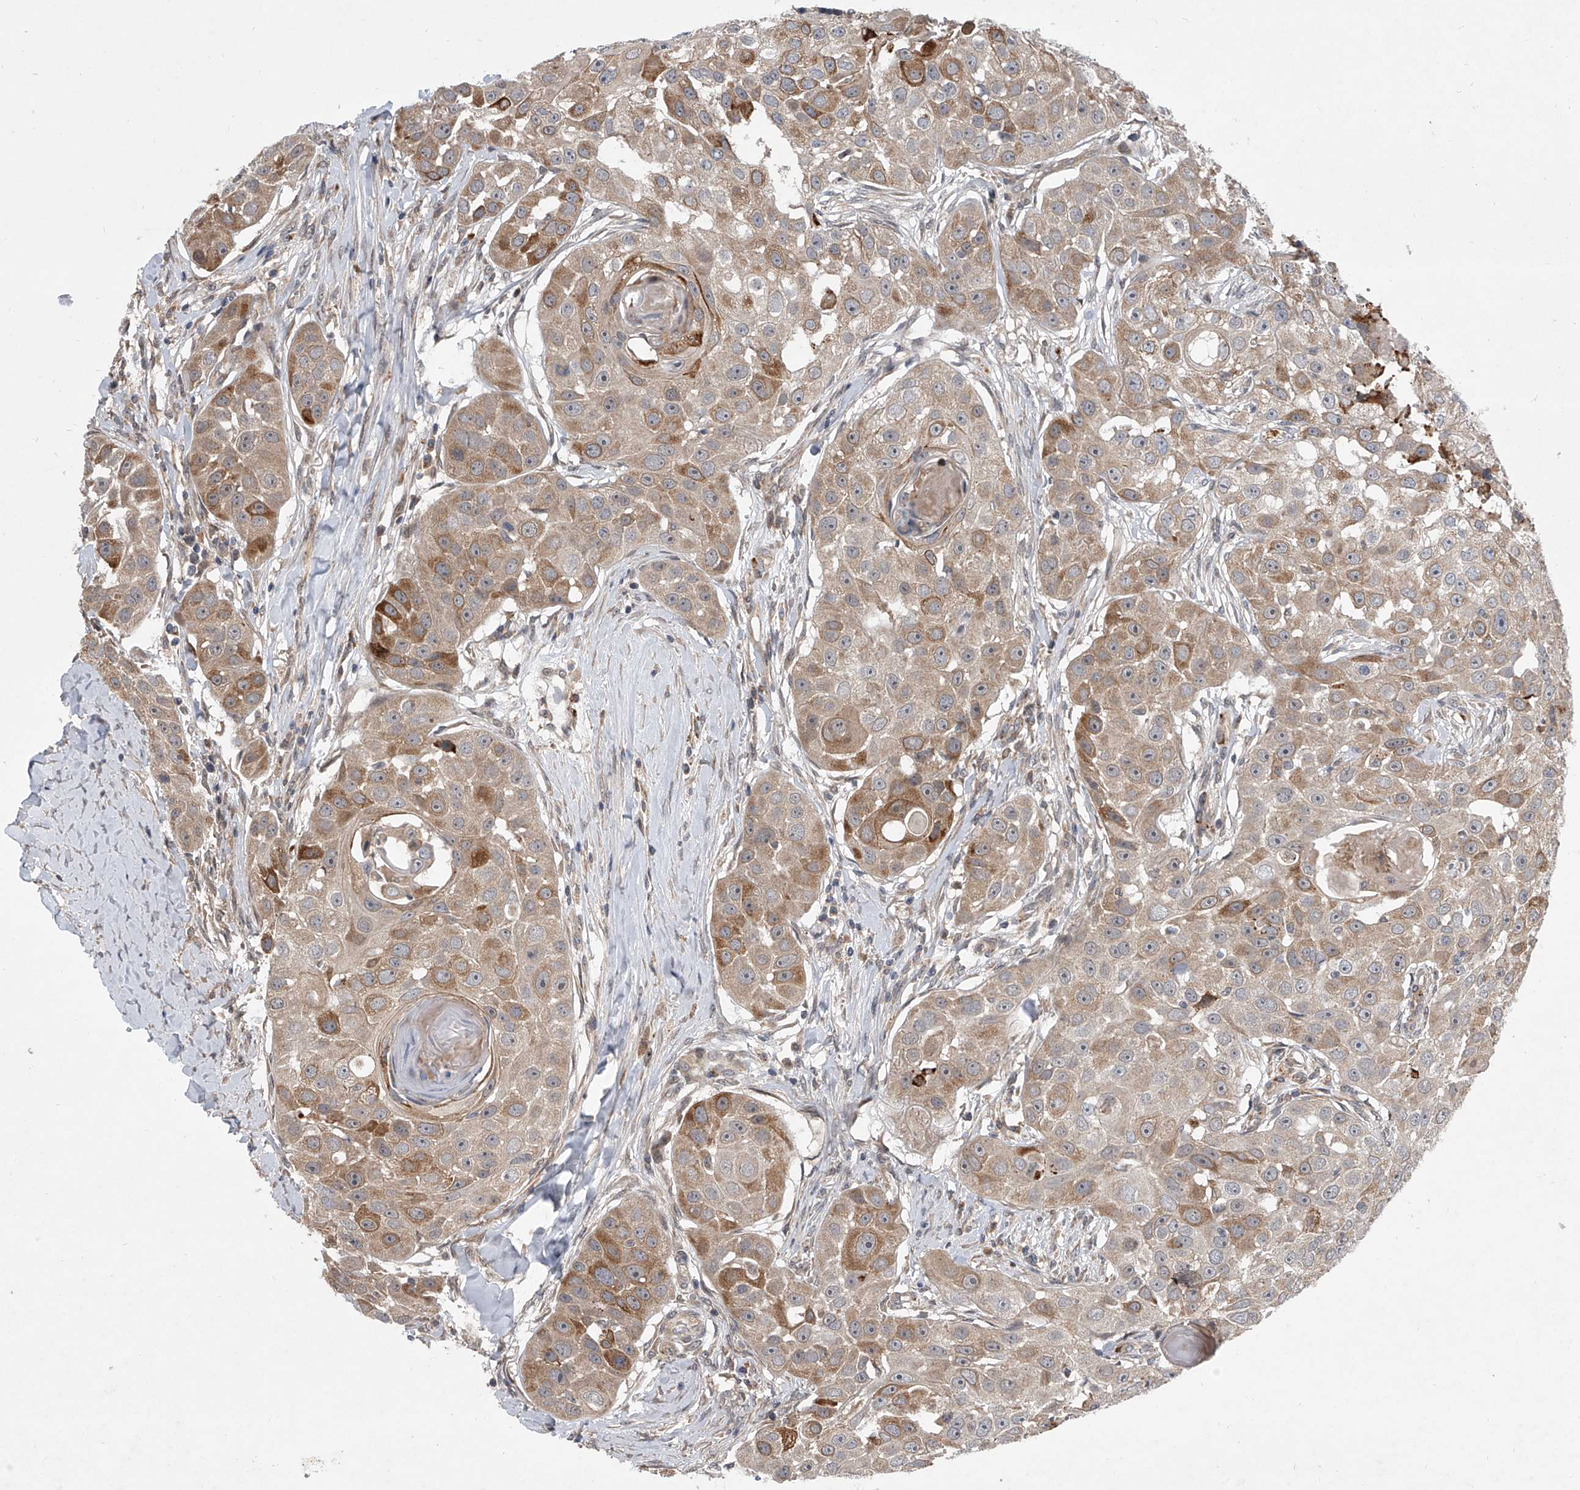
{"staining": {"intensity": "moderate", "quantity": "25%-75%", "location": "cytoplasmic/membranous"}, "tissue": "head and neck cancer", "cell_type": "Tumor cells", "image_type": "cancer", "snomed": [{"axis": "morphology", "description": "Normal tissue, NOS"}, {"axis": "morphology", "description": "Squamous cell carcinoma, NOS"}, {"axis": "topography", "description": "Skeletal muscle"}, {"axis": "topography", "description": "Head-Neck"}], "caption": "Immunohistochemical staining of head and neck cancer (squamous cell carcinoma) demonstrates moderate cytoplasmic/membranous protein positivity in approximately 25%-75% of tumor cells.", "gene": "GEMIN8", "patient": {"sex": "male", "age": 51}}